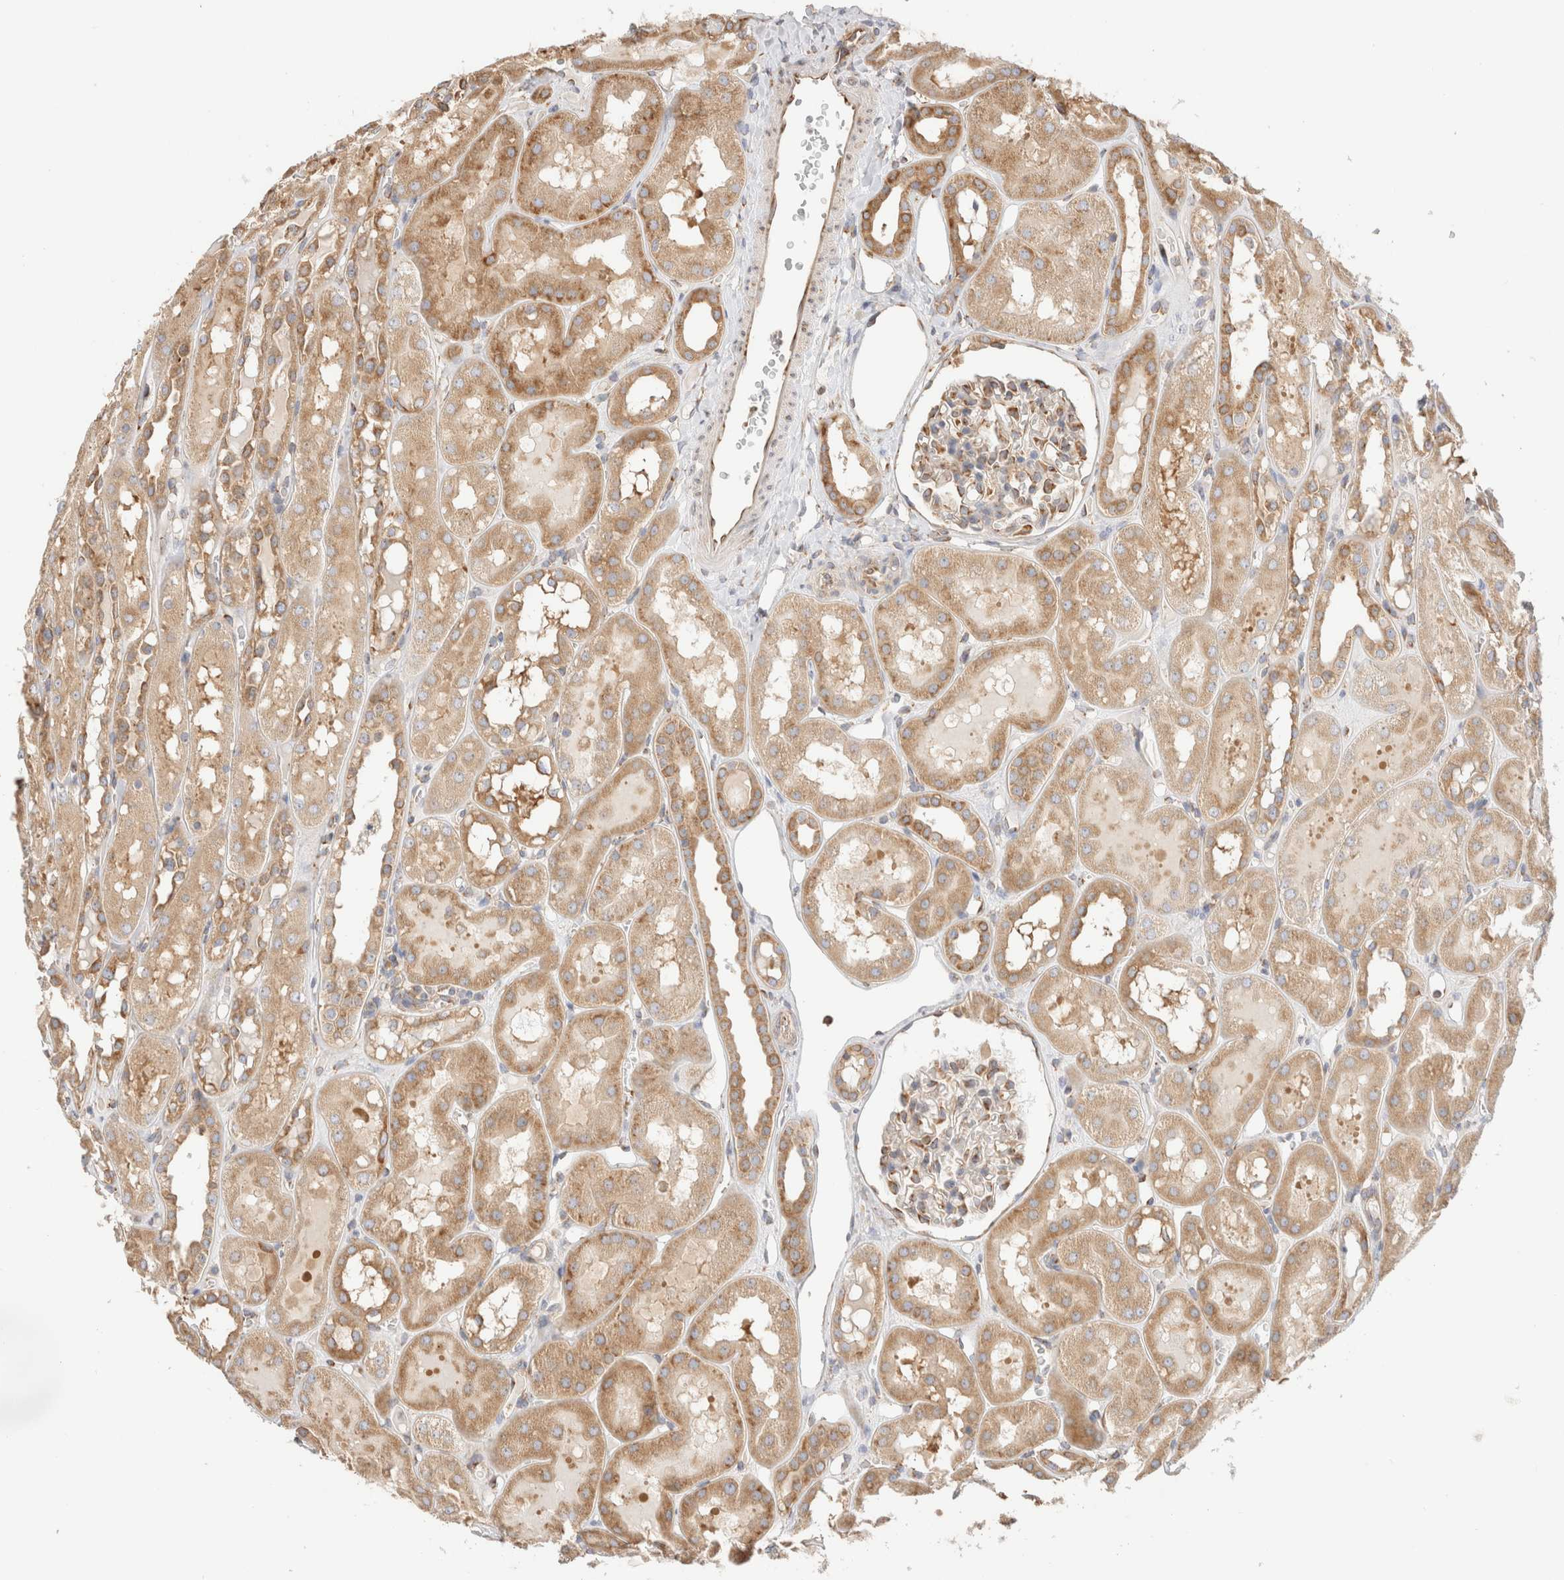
{"staining": {"intensity": "moderate", "quantity": ">75%", "location": "cytoplasmic/membranous"}, "tissue": "kidney", "cell_type": "Cells in glomeruli", "image_type": "normal", "snomed": [{"axis": "morphology", "description": "Normal tissue, NOS"}, {"axis": "topography", "description": "Kidney"}, {"axis": "topography", "description": "Urinary bladder"}], "caption": "Human kidney stained with a brown dye demonstrates moderate cytoplasmic/membranous positive positivity in about >75% of cells in glomeruli.", "gene": "ZC2HC1A", "patient": {"sex": "male", "age": 16}}